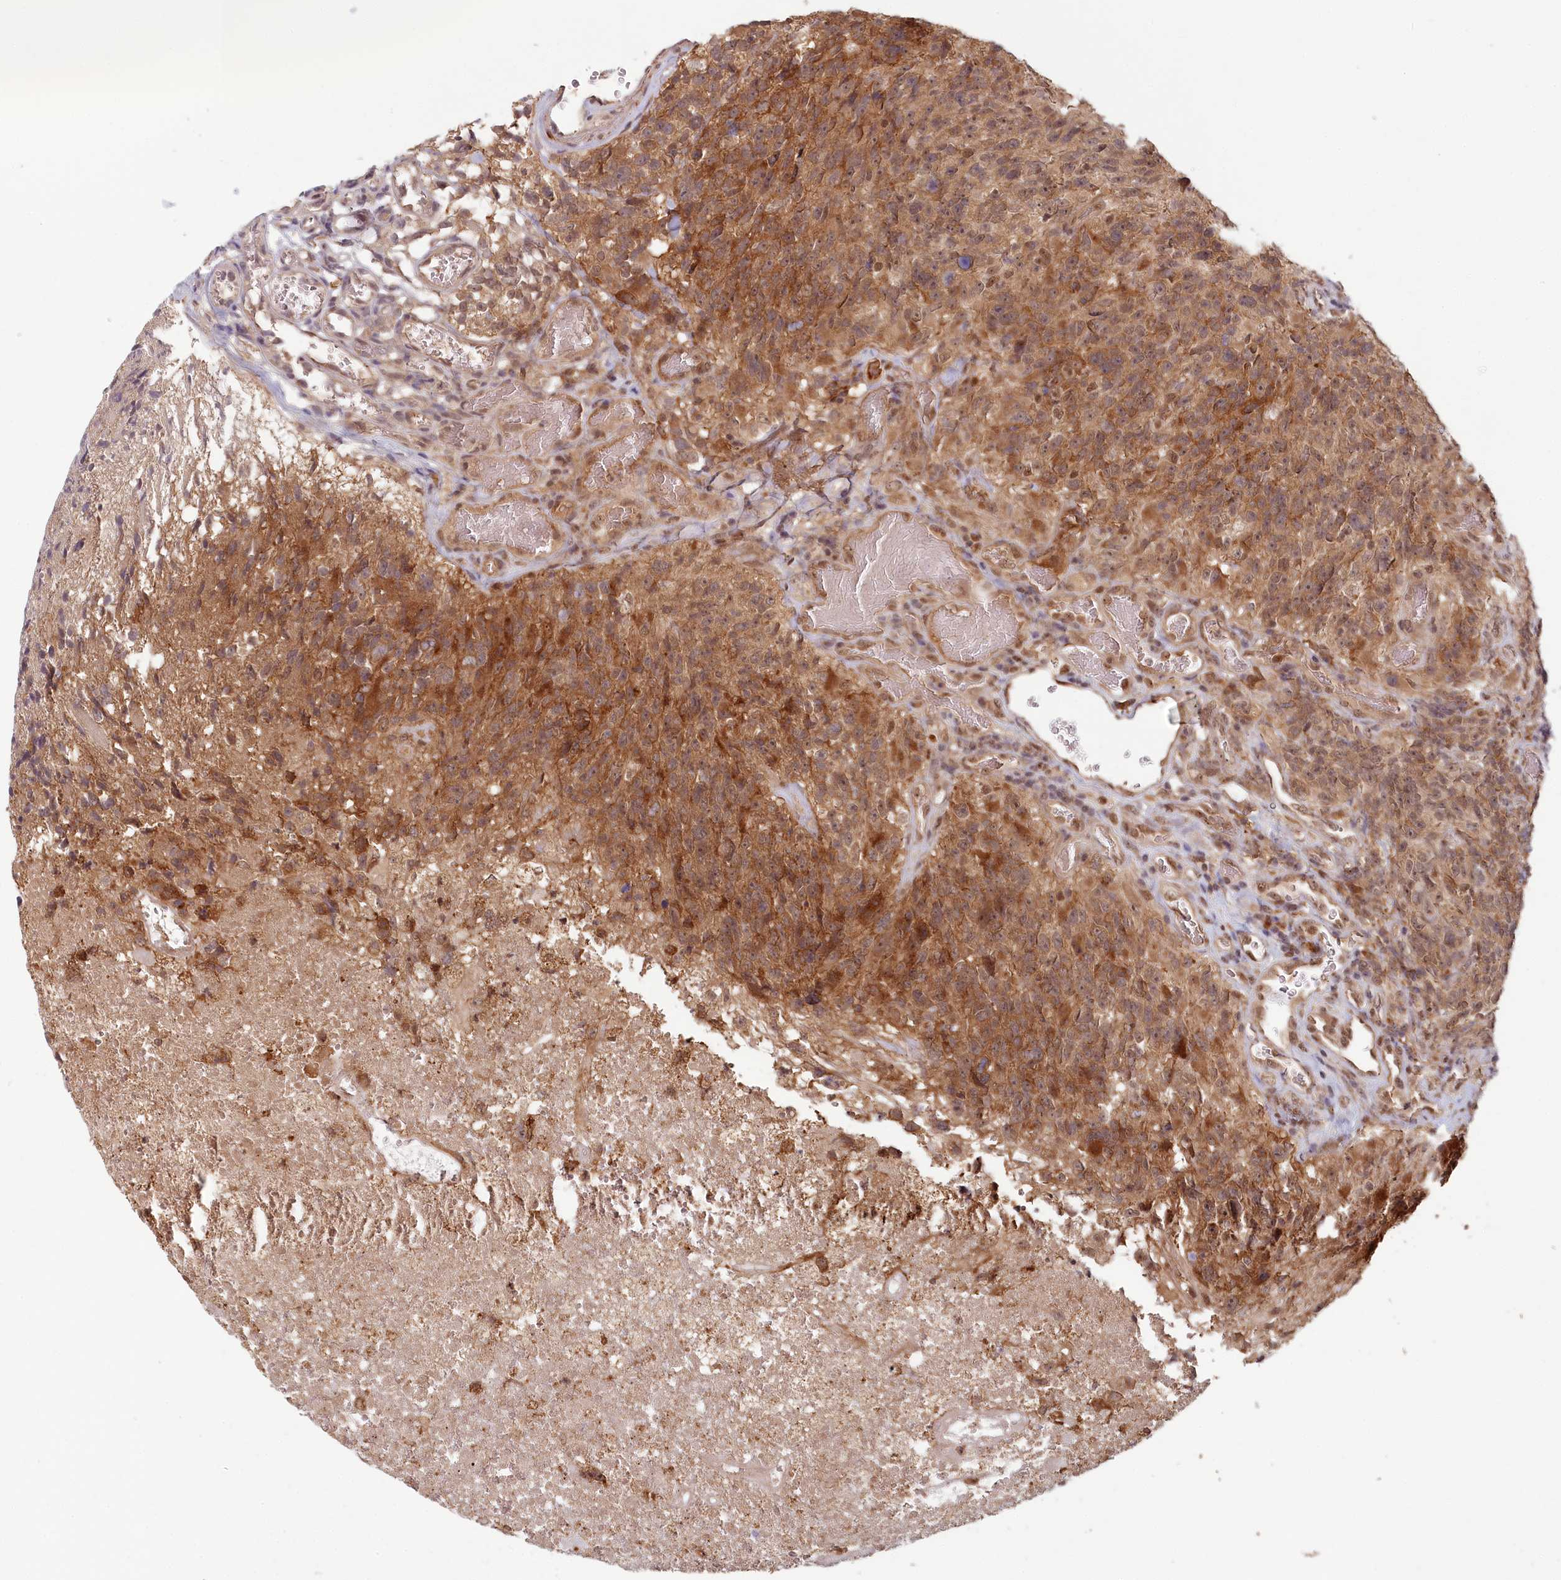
{"staining": {"intensity": "moderate", "quantity": ">75%", "location": "cytoplasmic/membranous"}, "tissue": "glioma", "cell_type": "Tumor cells", "image_type": "cancer", "snomed": [{"axis": "morphology", "description": "Glioma, malignant, High grade"}, {"axis": "topography", "description": "Brain"}], "caption": "Moderate cytoplasmic/membranous expression is identified in about >75% of tumor cells in glioma.", "gene": "WAPL", "patient": {"sex": "male", "age": 76}}